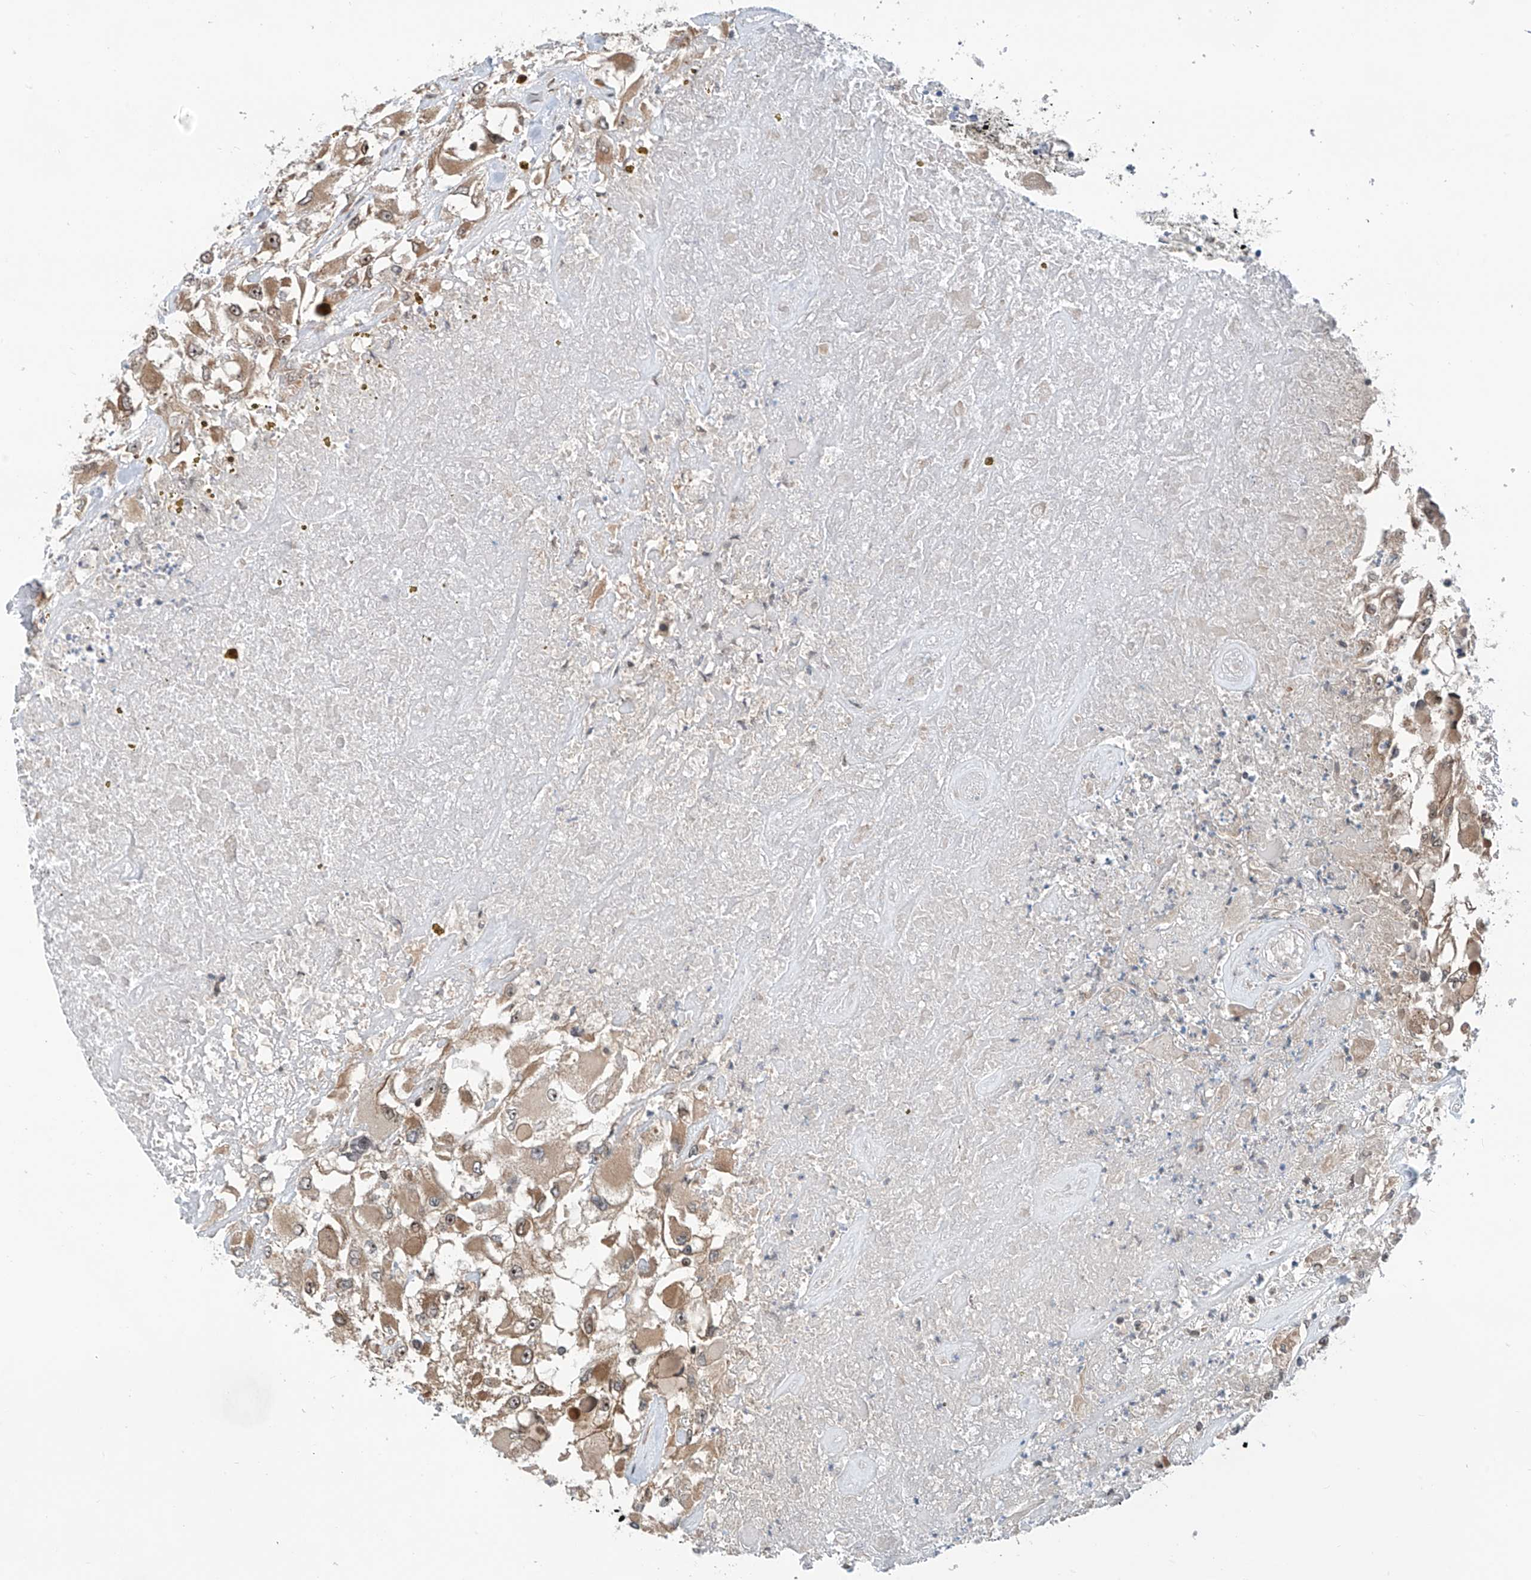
{"staining": {"intensity": "moderate", "quantity": ">75%", "location": "cytoplasmic/membranous,nuclear"}, "tissue": "renal cancer", "cell_type": "Tumor cells", "image_type": "cancer", "snomed": [{"axis": "morphology", "description": "Adenocarcinoma, NOS"}, {"axis": "topography", "description": "Kidney"}], "caption": "Adenocarcinoma (renal) stained with a brown dye exhibits moderate cytoplasmic/membranous and nuclear positive positivity in about >75% of tumor cells.", "gene": "C1orf131", "patient": {"sex": "female", "age": 52}}